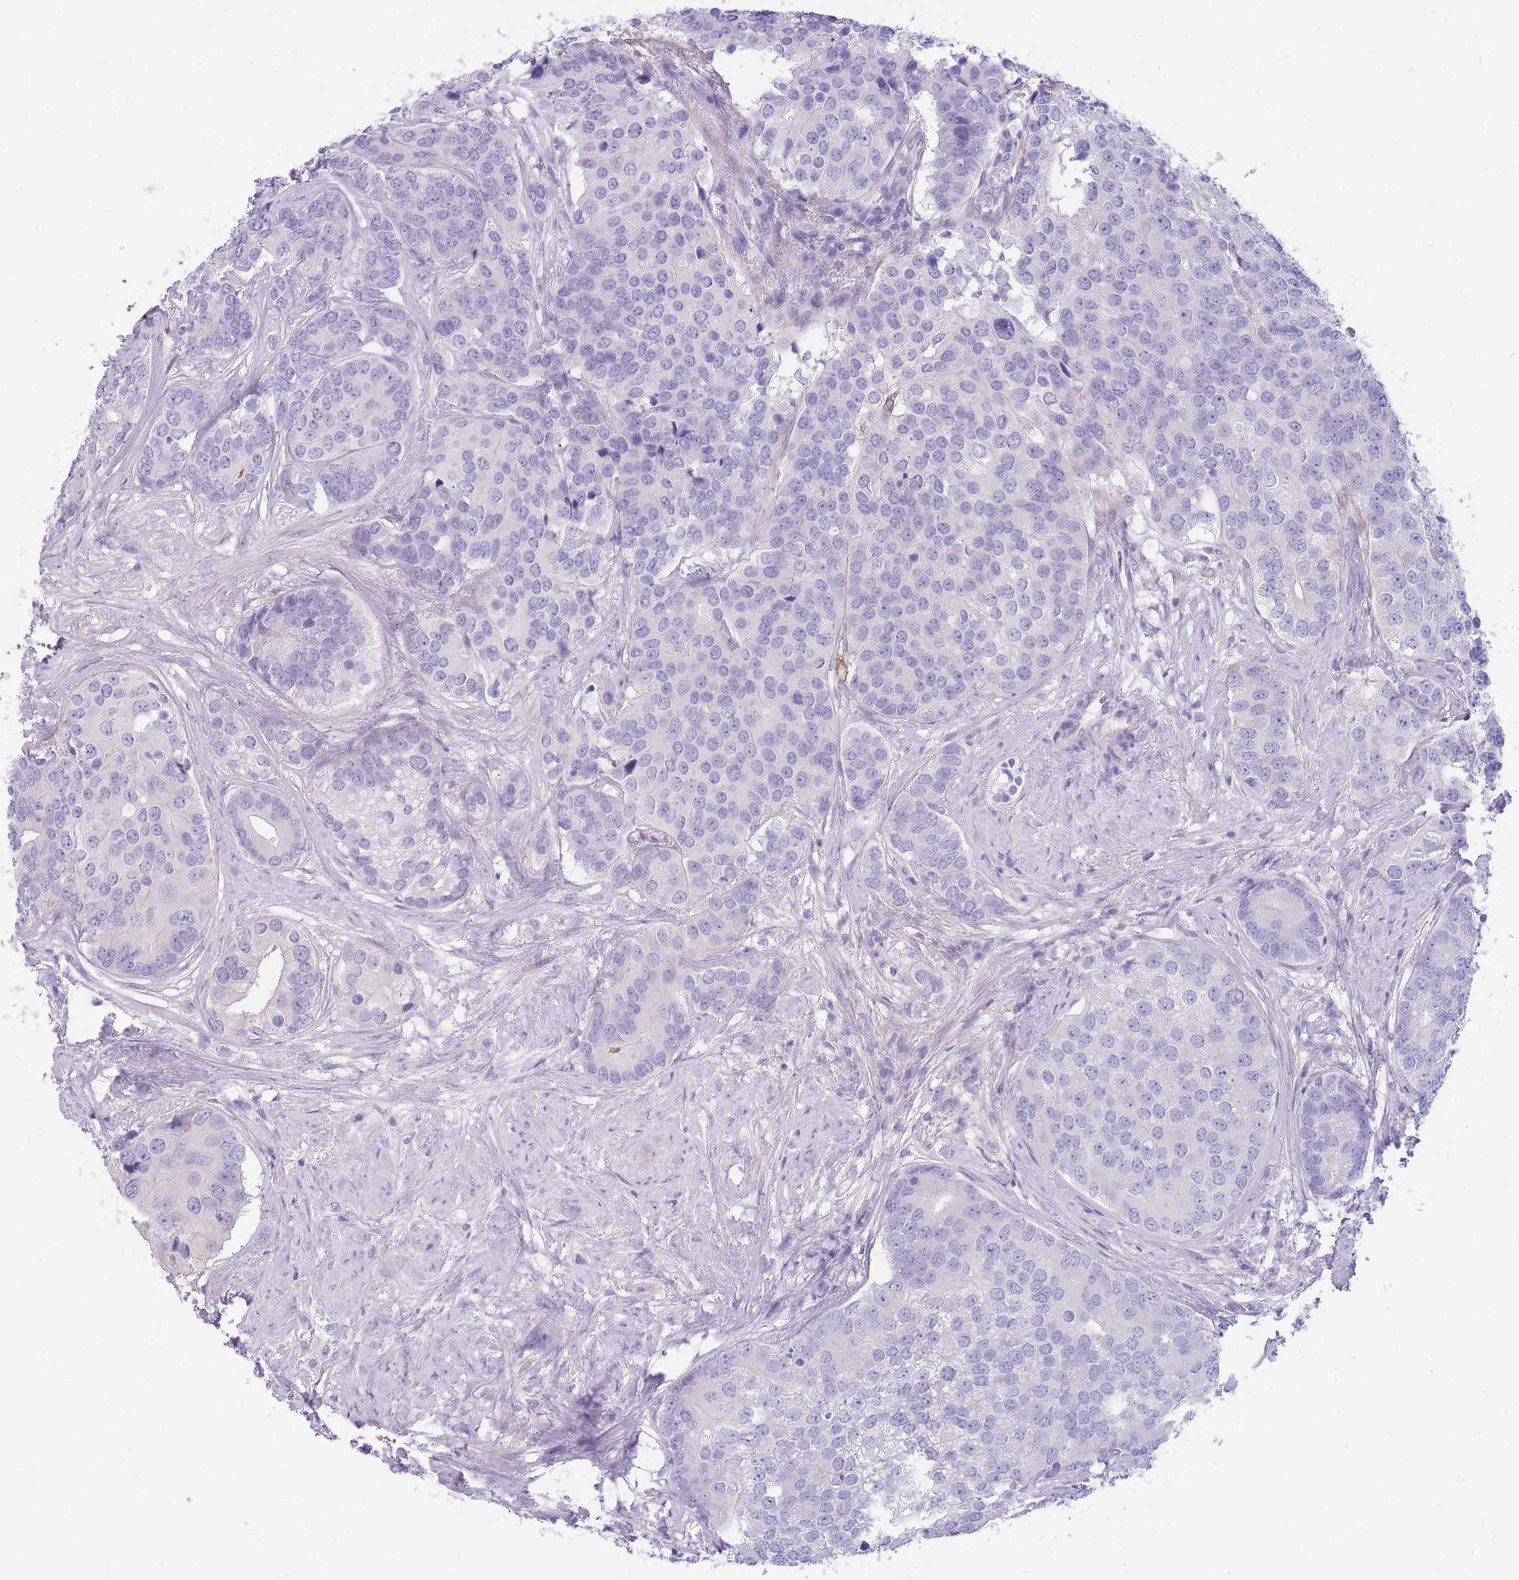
{"staining": {"intensity": "negative", "quantity": "none", "location": "none"}, "tissue": "prostate cancer", "cell_type": "Tumor cells", "image_type": "cancer", "snomed": [{"axis": "morphology", "description": "Adenocarcinoma, High grade"}, {"axis": "topography", "description": "Prostate"}], "caption": "This is an IHC image of human prostate cancer (high-grade adenocarcinoma). There is no expression in tumor cells.", "gene": "ZNF311", "patient": {"sex": "male", "age": 62}}